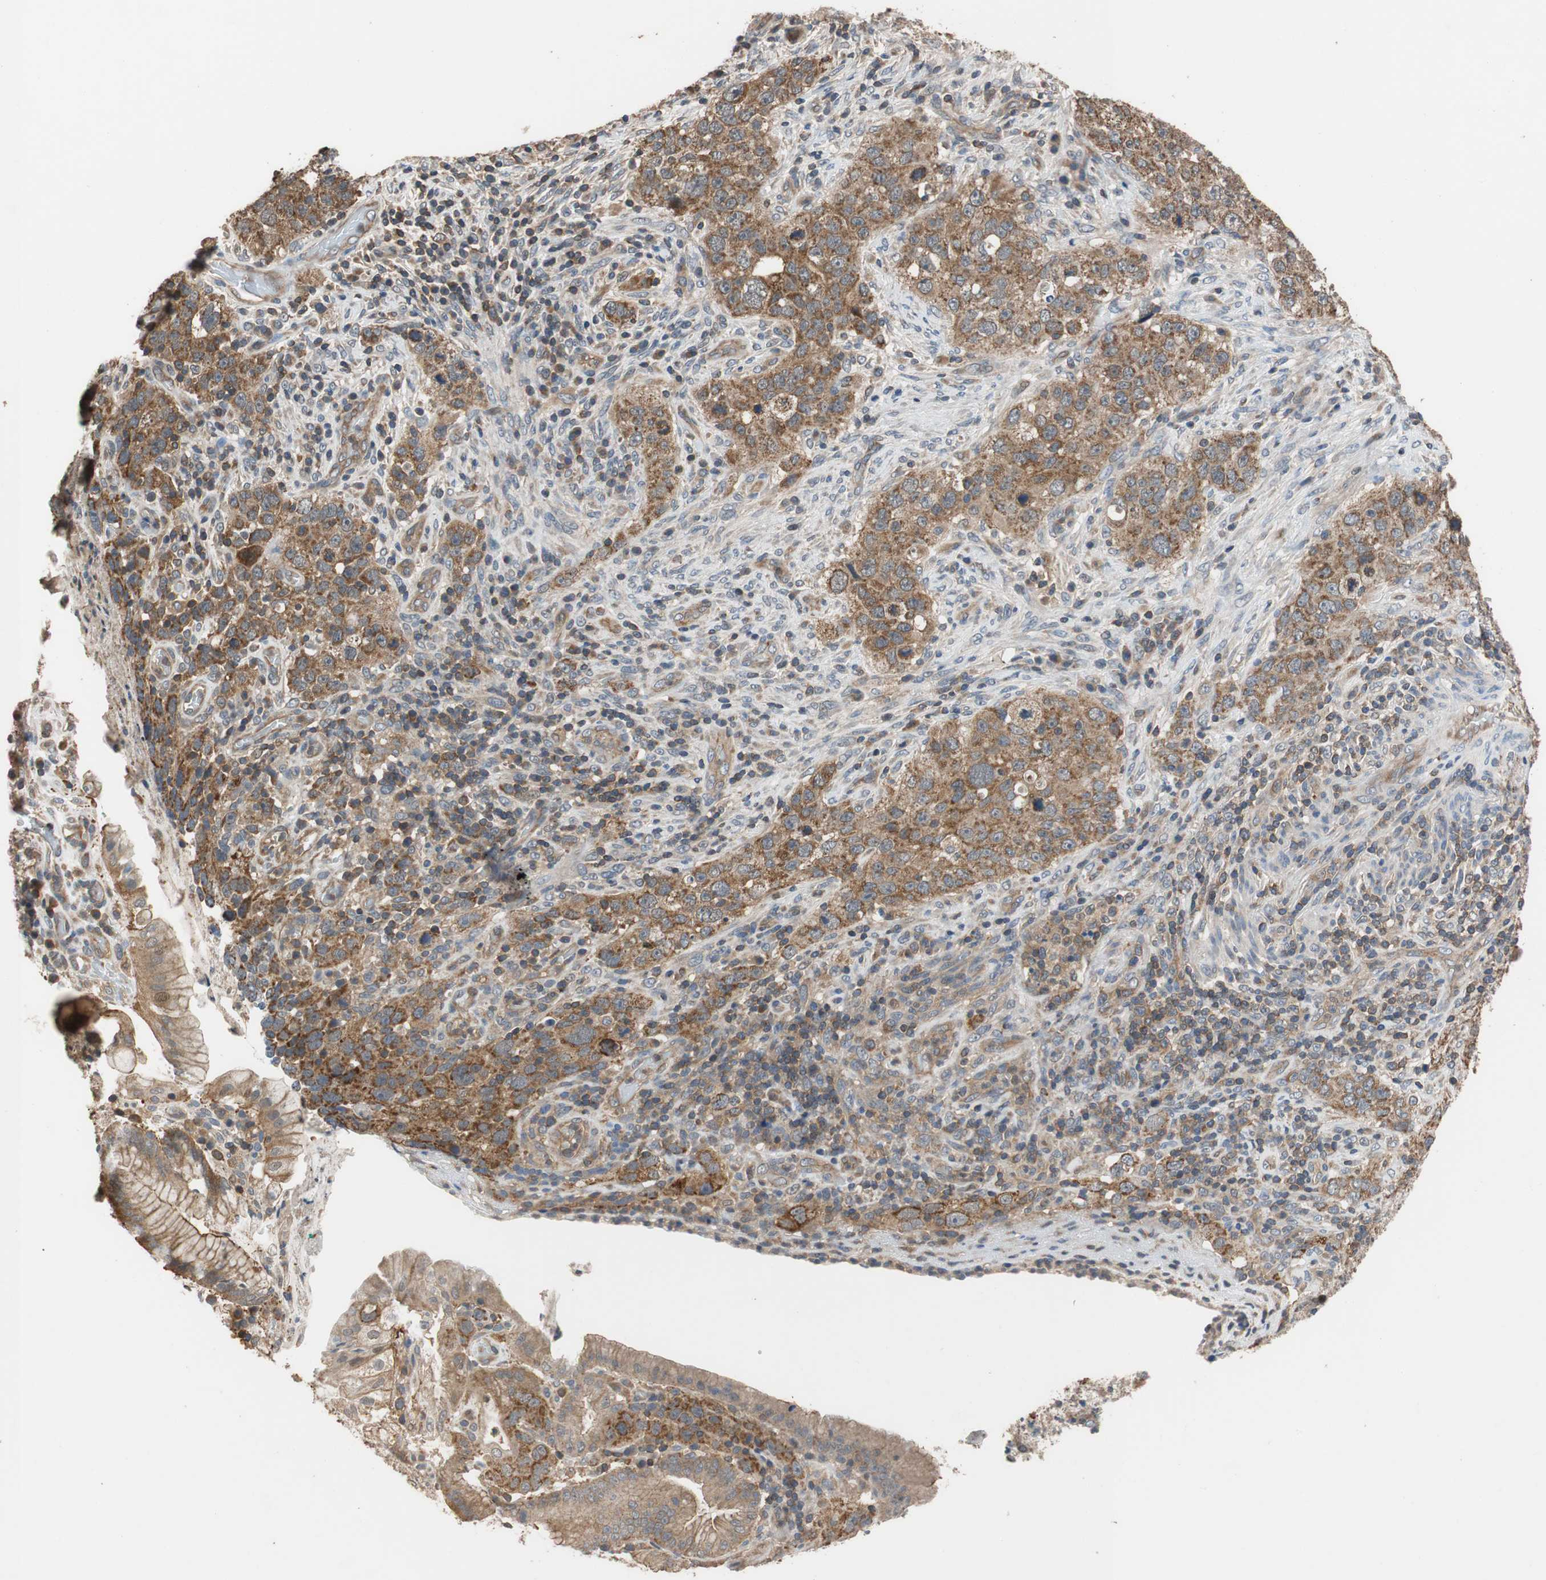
{"staining": {"intensity": "strong", "quantity": ">75%", "location": "cytoplasmic/membranous"}, "tissue": "stomach cancer", "cell_type": "Tumor cells", "image_type": "cancer", "snomed": [{"axis": "morphology", "description": "Normal tissue, NOS"}, {"axis": "morphology", "description": "Adenocarcinoma, NOS"}, {"axis": "topography", "description": "Stomach"}], "caption": "IHC (DAB) staining of human adenocarcinoma (stomach) demonstrates strong cytoplasmic/membranous protein positivity in approximately >75% of tumor cells.", "gene": "MAP4K2", "patient": {"sex": "male", "age": 48}}